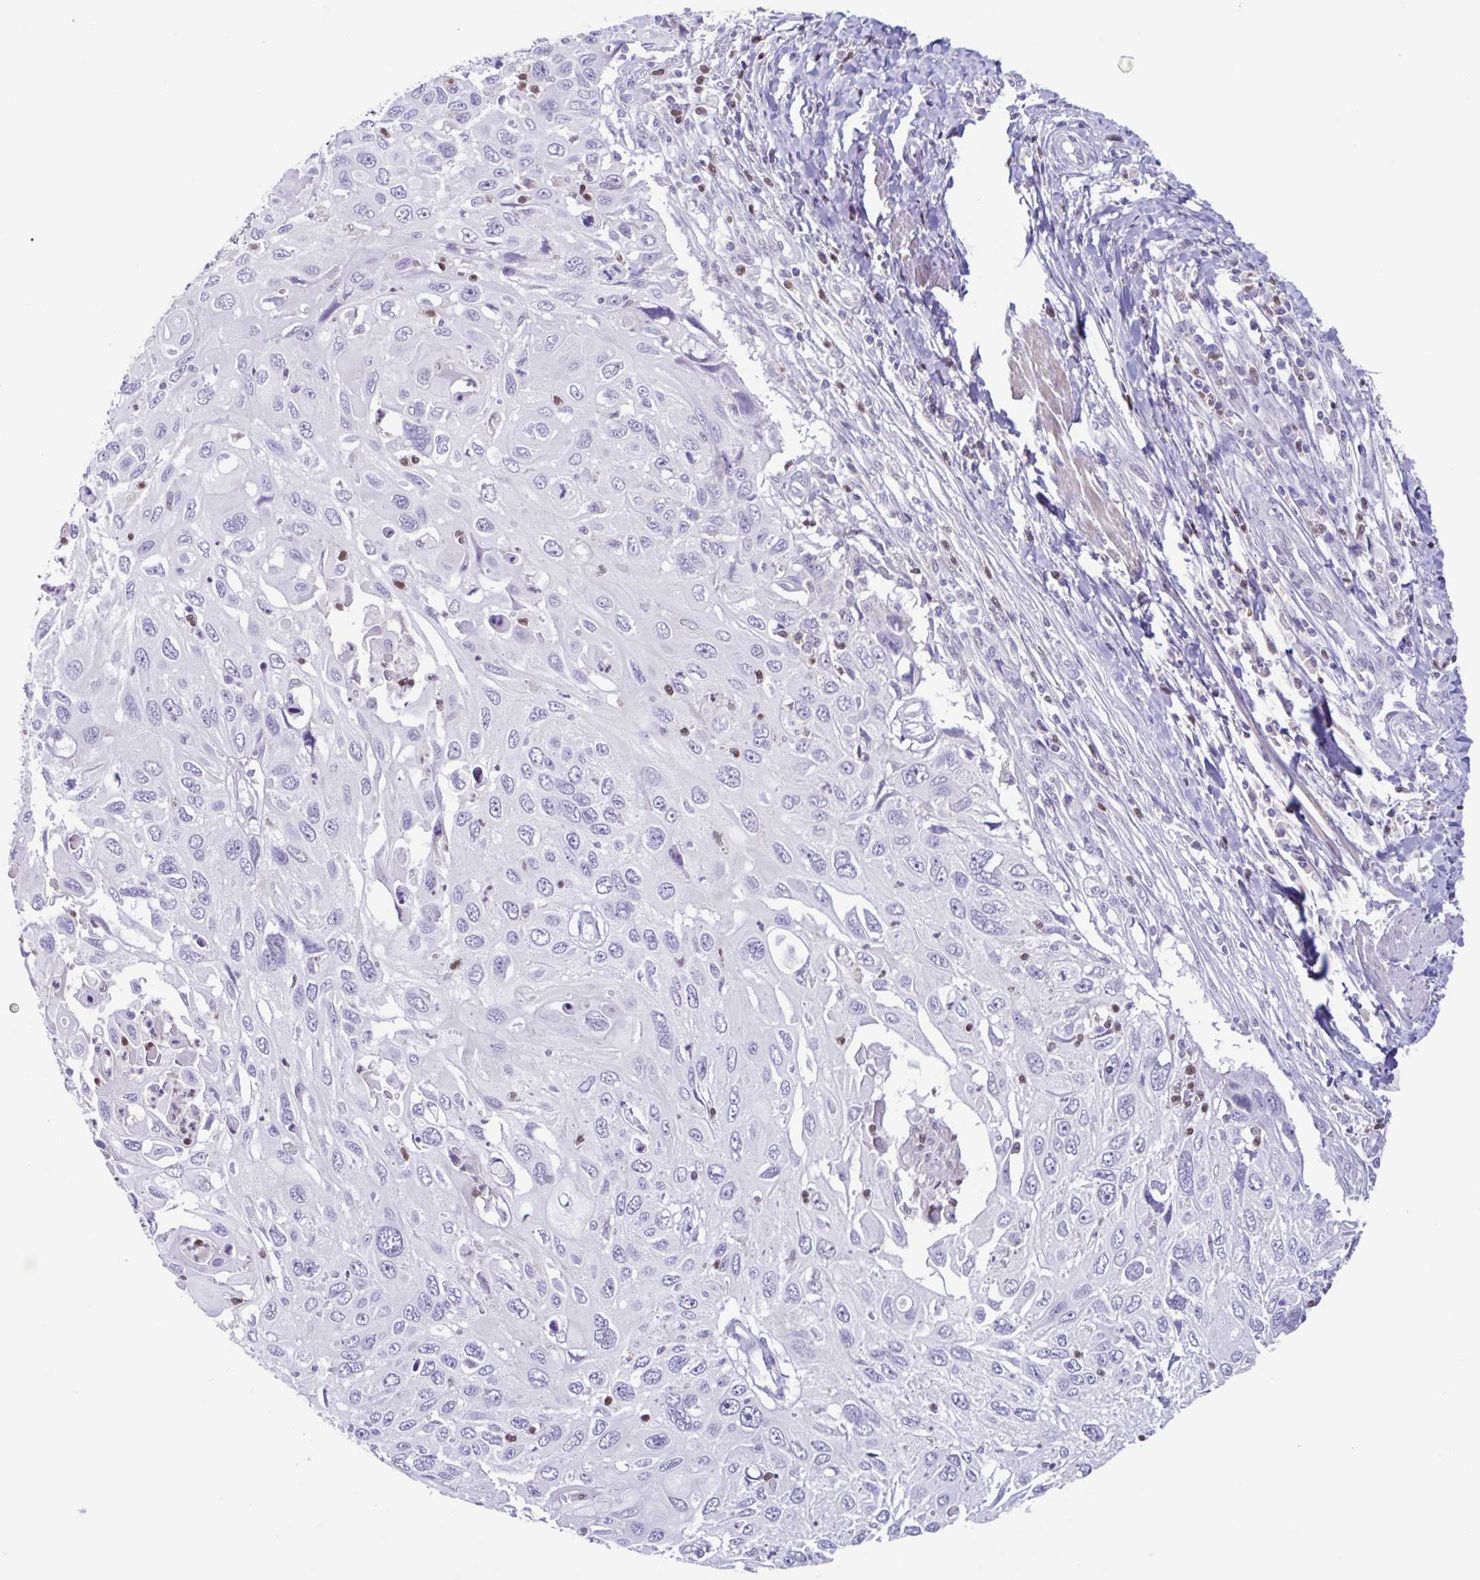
{"staining": {"intensity": "negative", "quantity": "none", "location": "none"}, "tissue": "cervical cancer", "cell_type": "Tumor cells", "image_type": "cancer", "snomed": [{"axis": "morphology", "description": "Squamous cell carcinoma, NOS"}, {"axis": "topography", "description": "Cervix"}], "caption": "This photomicrograph is of cervical squamous cell carcinoma stained with IHC to label a protein in brown with the nuclei are counter-stained blue. There is no expression in tumor cells.", "gene": "ACTRT3", "patient": {"sex": "female", "age": 70}}